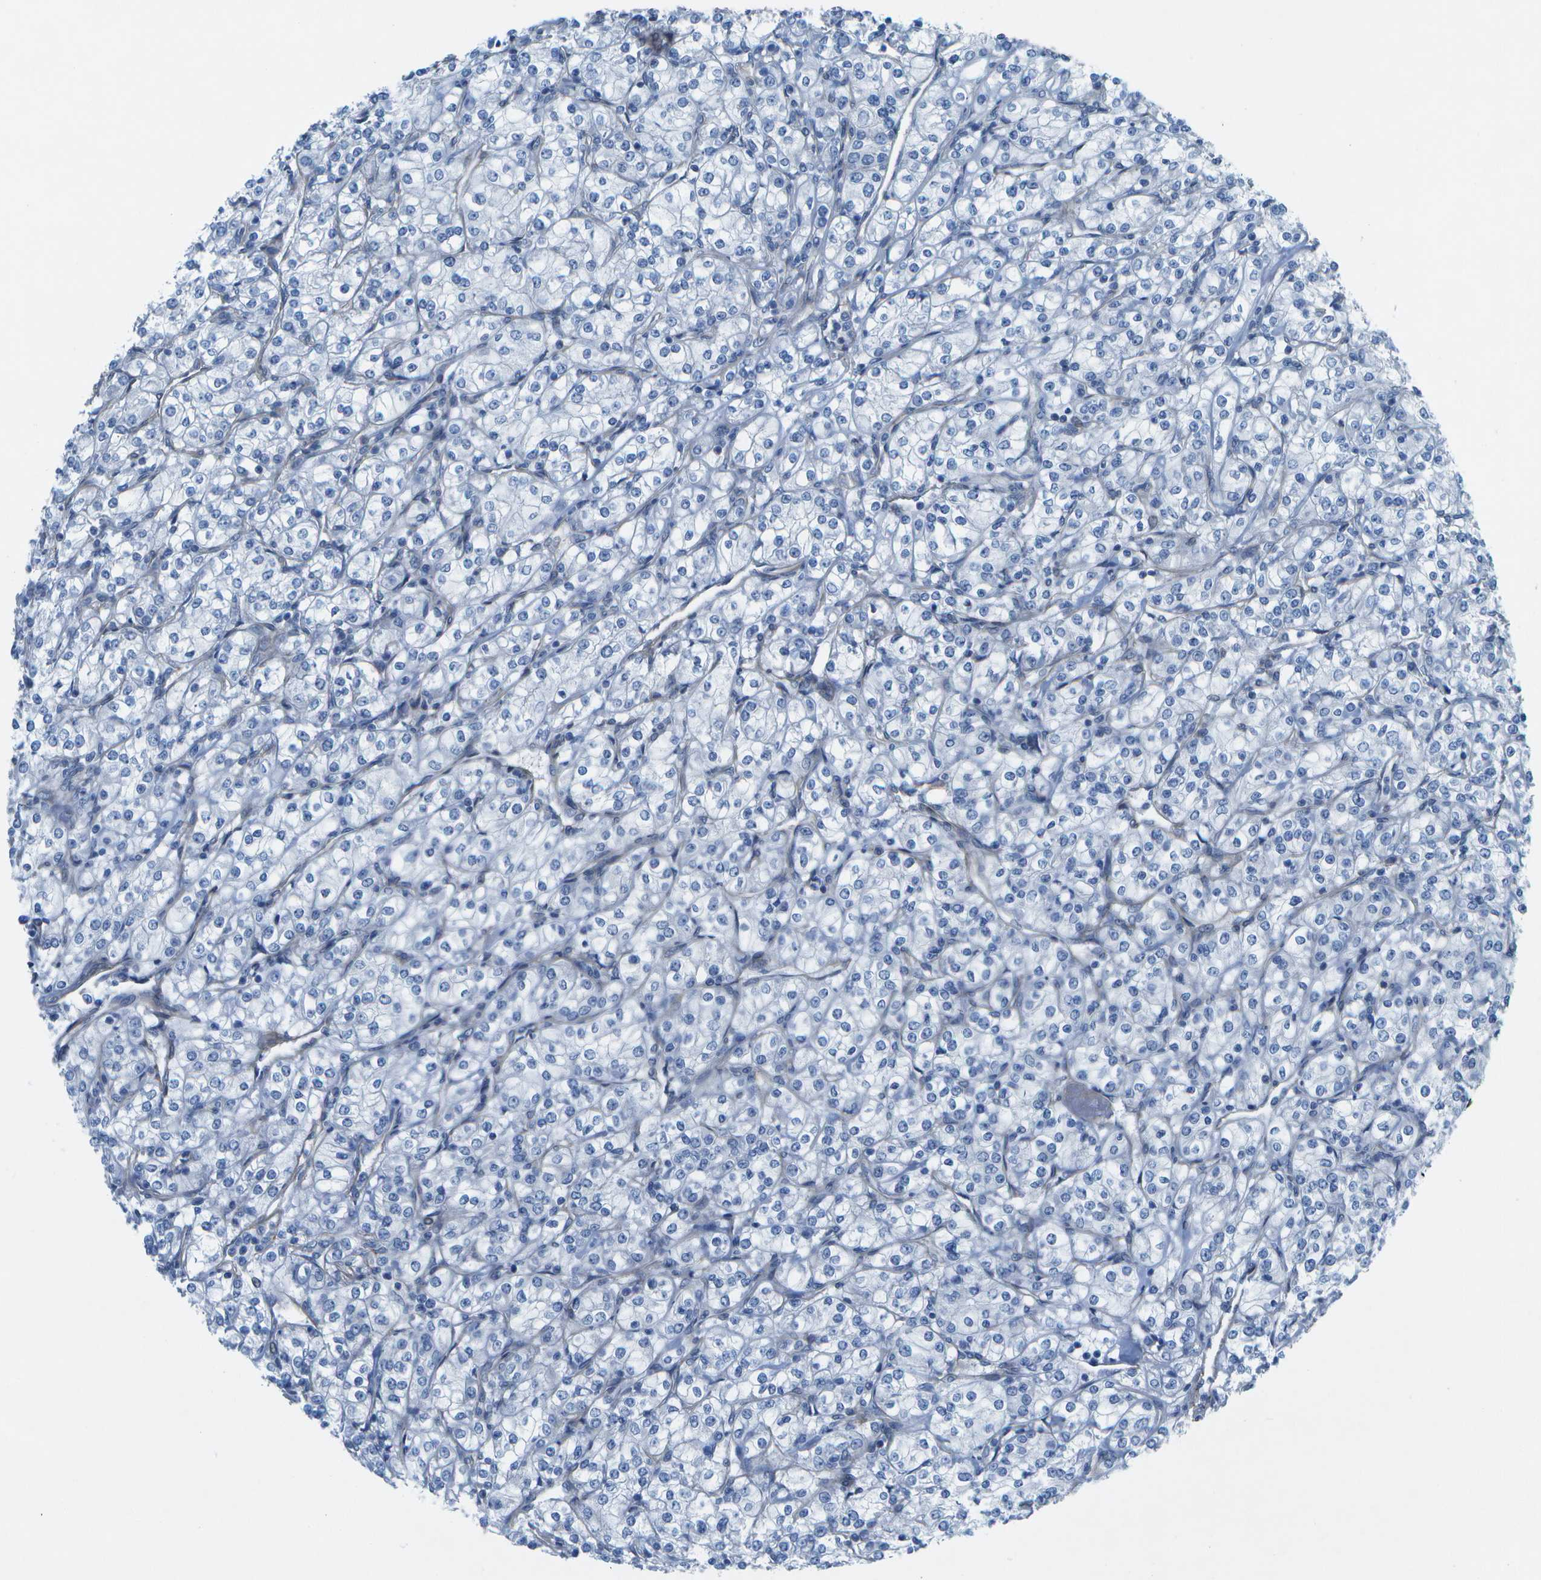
{"staining": {"intensity": "negative", "quantity": "none", "location": "none"}, "tissue": "renal cancer", "cell_type": "Tumor cells", "image_type": "cancer", "snomed": [{"axis": "morphology", "description": "Adenocarcinoma, NOS"}, {"axis": "topography", "description": "Kidney"}], "caption": "There is no significant staining in tumor cells of renal adenocarcinoma.", "gene": "SORBS3", "patient": {"sex": "male", "age": 77}}